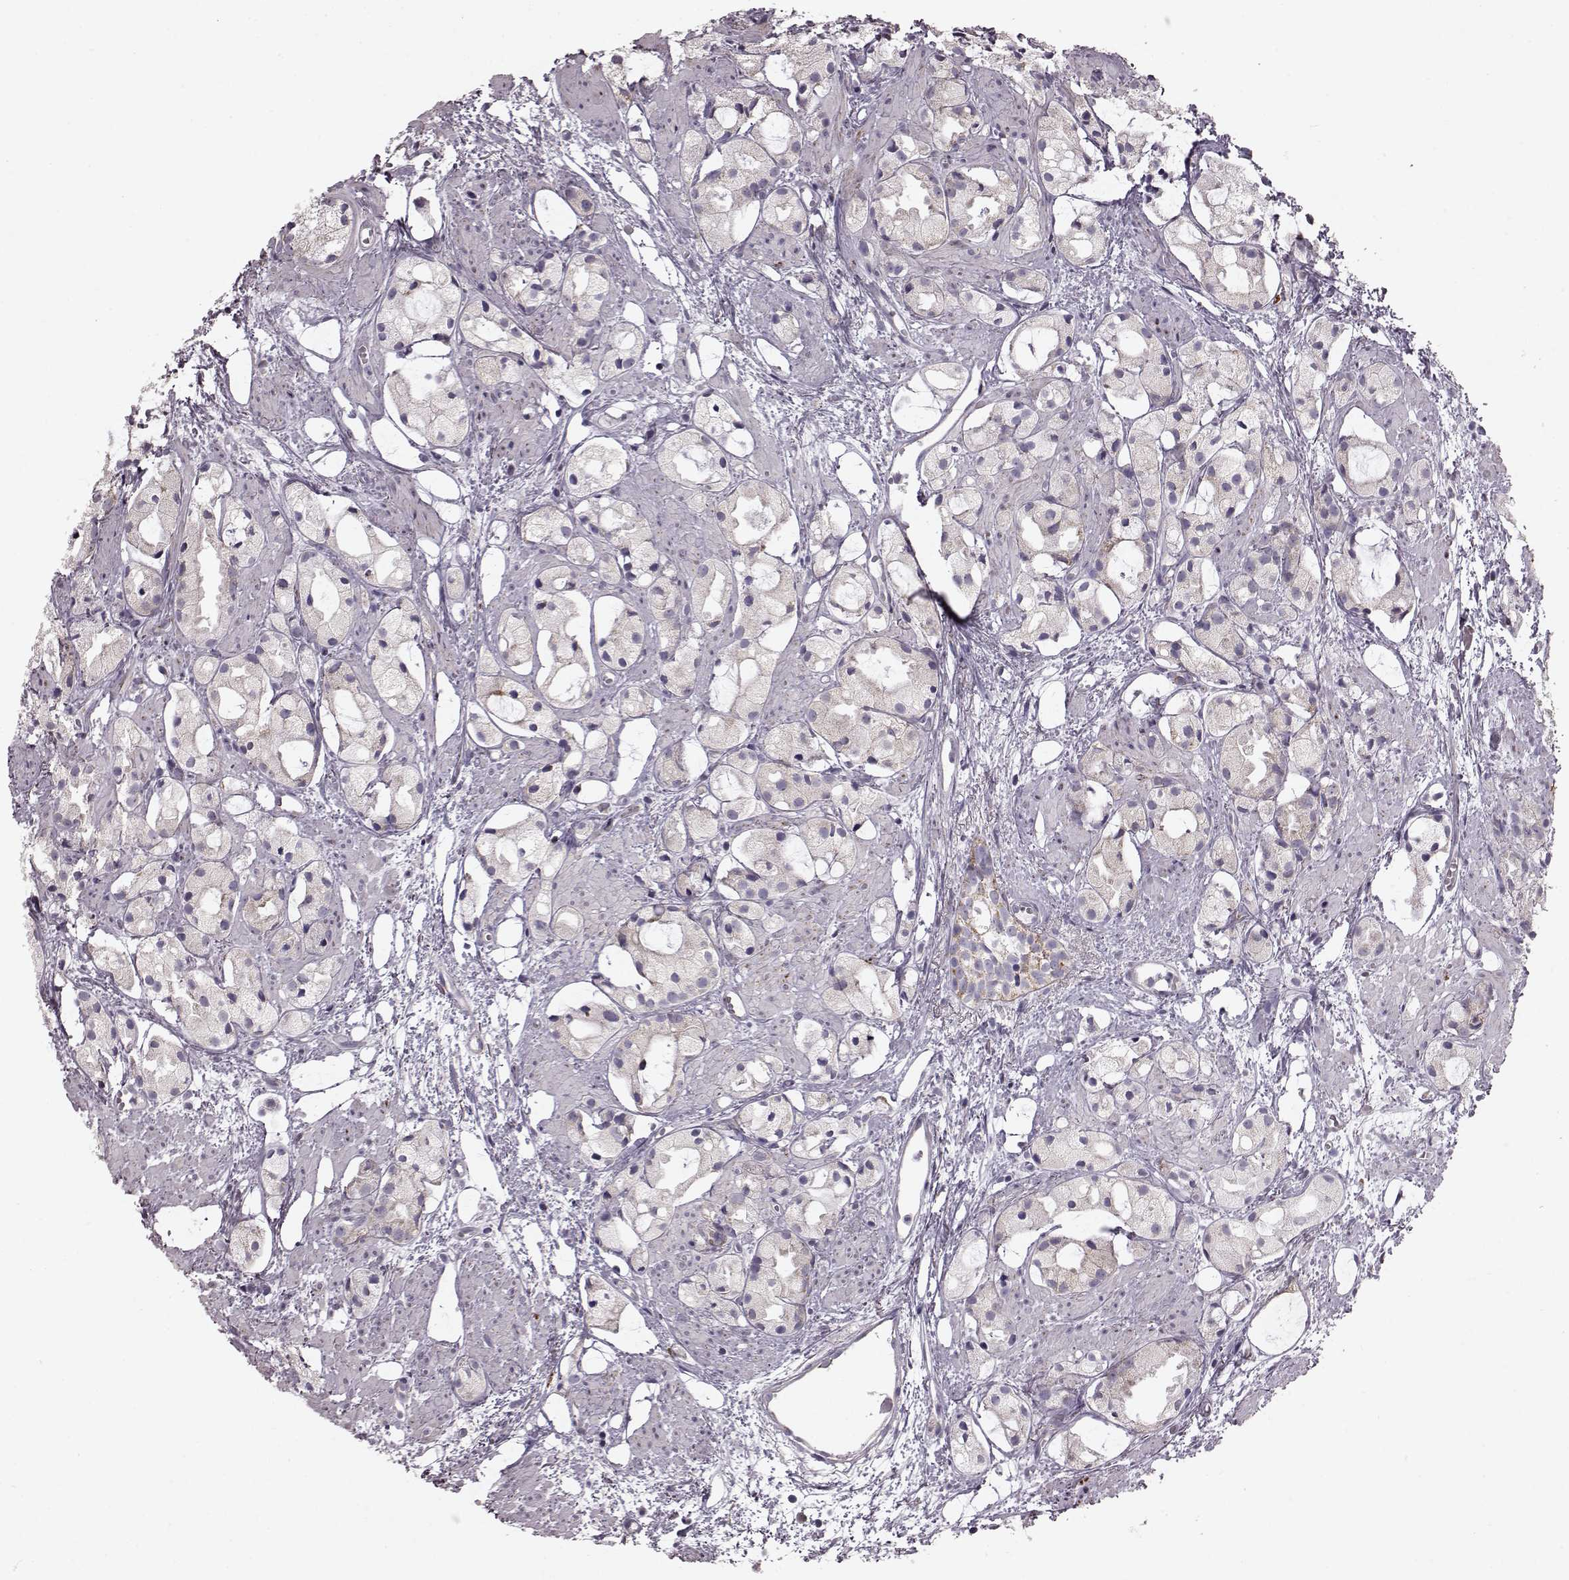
{"staining": {"intensity": "moderate", "quantity": "<25%", "location": "cytoplasmic/membranous"}, "tissue": "prostate cancer", "cell_type": "Tumor cells", "image_type": "cancer", "snomed": [{"axis": "morphology", "description": "Adenocarcinoma, High grade"}, {"axis": "topography", "description": "Prostate"}], "caption": "This micrograph exhibits immunohistochemistry (IHC) staining of prostate cancer (adenocarcinoma (high-grade)), with low moderate cytoplasmic/membranous expression in about <25% of tumor cells.", "gene": "ATP5MF", "patient": {"sex": "male", "age": 85}}